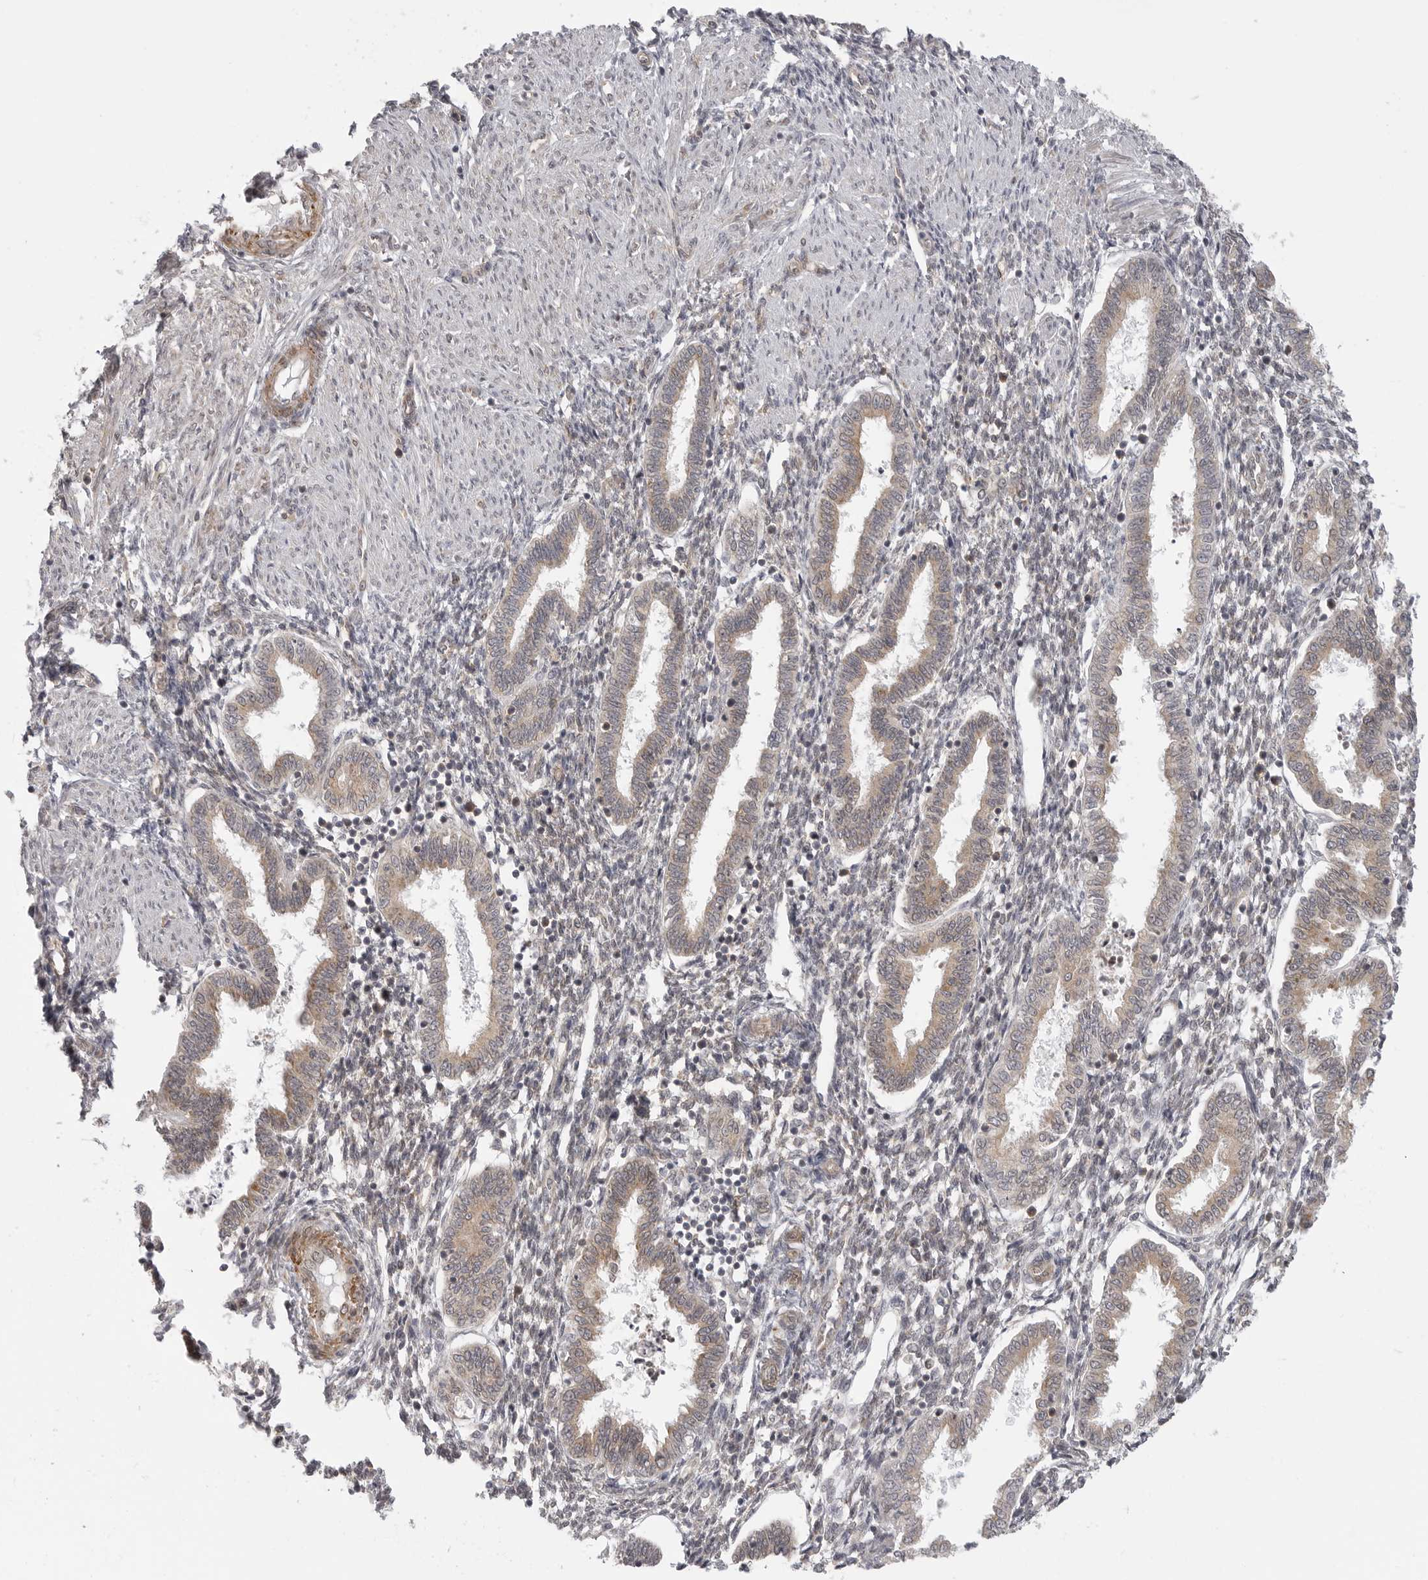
{"staining": {"intensity": "weak", "quantity": "<25%", "location": "cytoplasmic/membranous"}, "tissue": "endometrium", "cell_type": "Cells in endometrial stroma", "image_type": "normal", "snomed": [{"axis": "morphology", "description": "Normal tissue, NOS"}, {"axis": "topography", "description": "Endometrium"}], "caption": "Immunohistochemical staining of normal human endometrium shows no significant expression in cells in endometrial stroma. (Brightfield microscopy of DAB (3,3'-diaminobenzidine) IHC at high magnification).", "gene": "CERS2", "patient": {"sex": "female", "age": 33}}